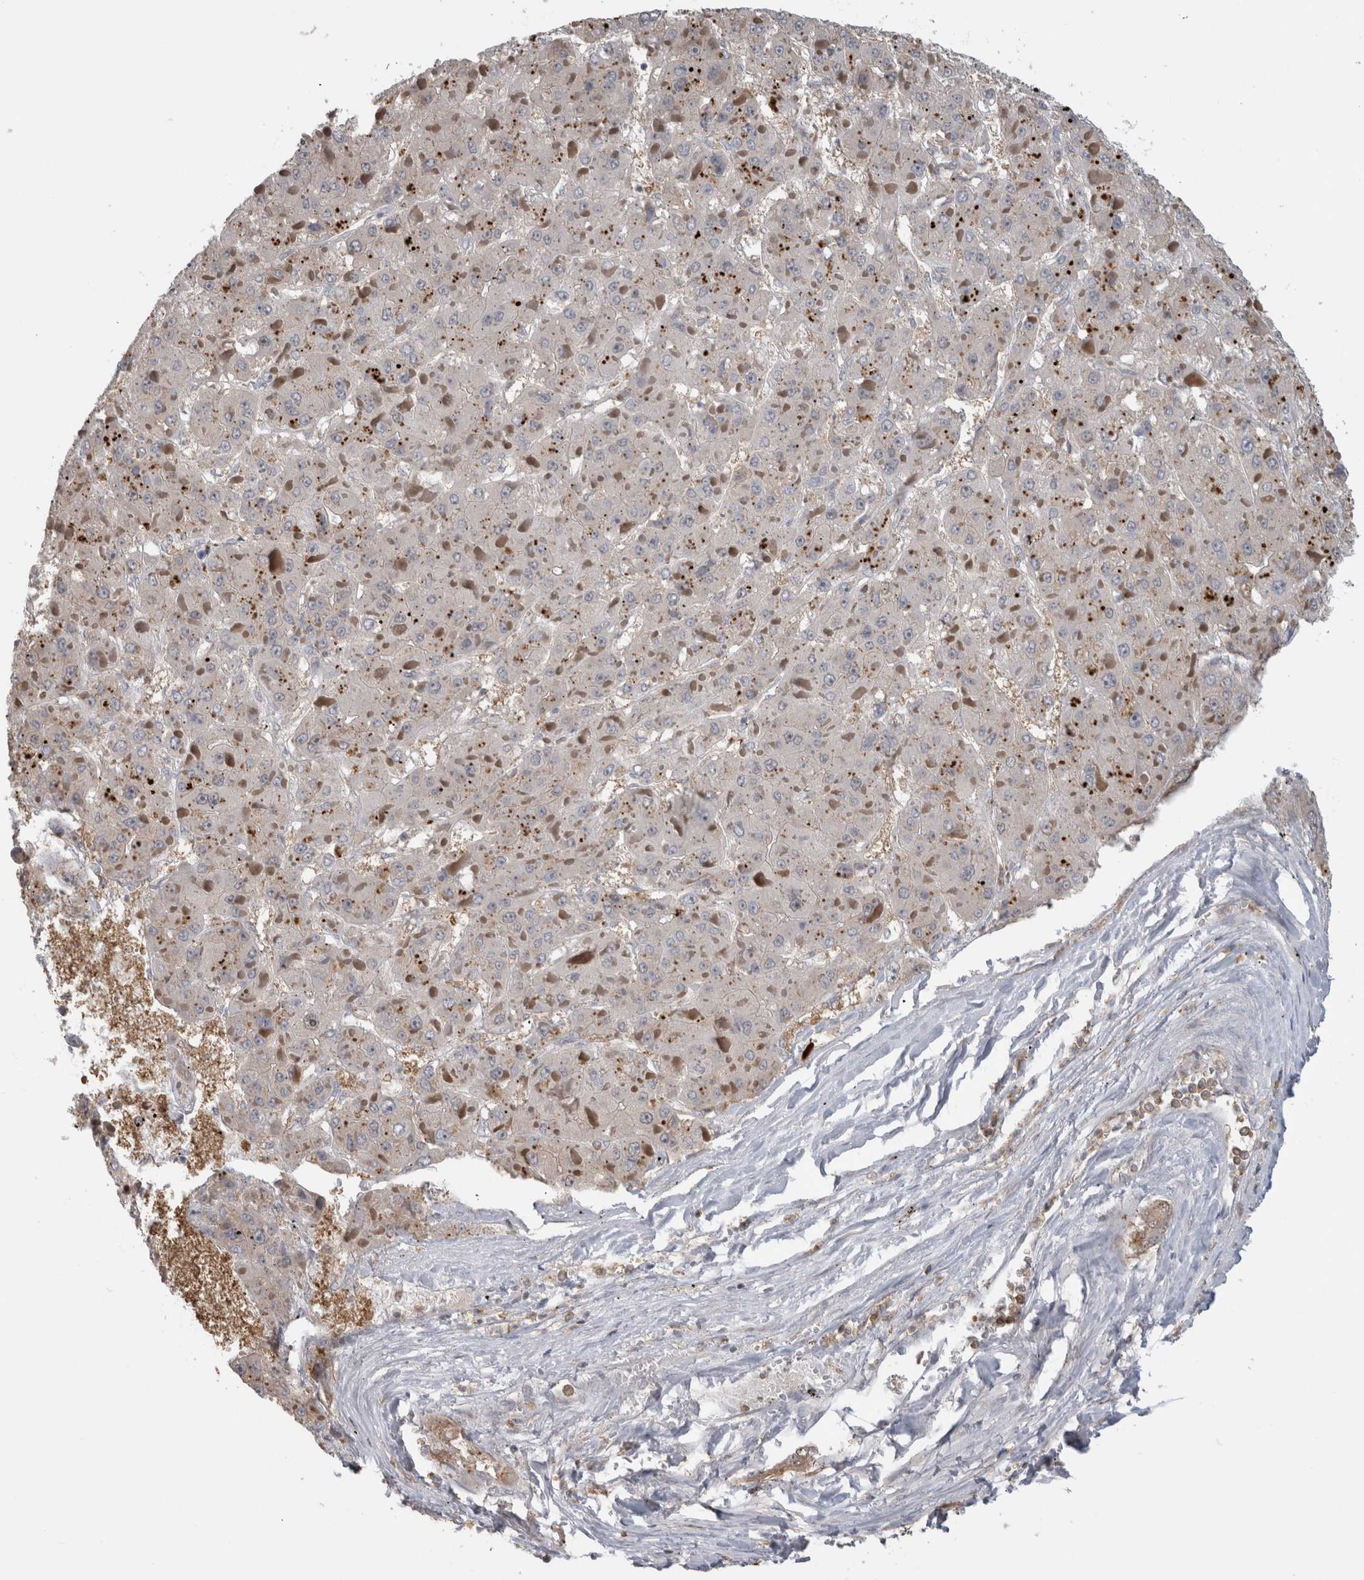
{"staining": {"intensity": "negative", "quantity": "none", "location": "none"}, "tissue": "liver cancer", "cell_type": "Tumor cells", "image_type": "cancer", "snomed": [{"axis": "morphology", "description": "Carcinoma, Hepatocellular, NOS"}, {"axis": "topography", "description": "Liver"}], "caption": "Tumor cells are negative for protein expression in human hepatocellular carcinoma (liver).", "gene": "USH1G", "patient": {"sex": "female", "age": 73}}